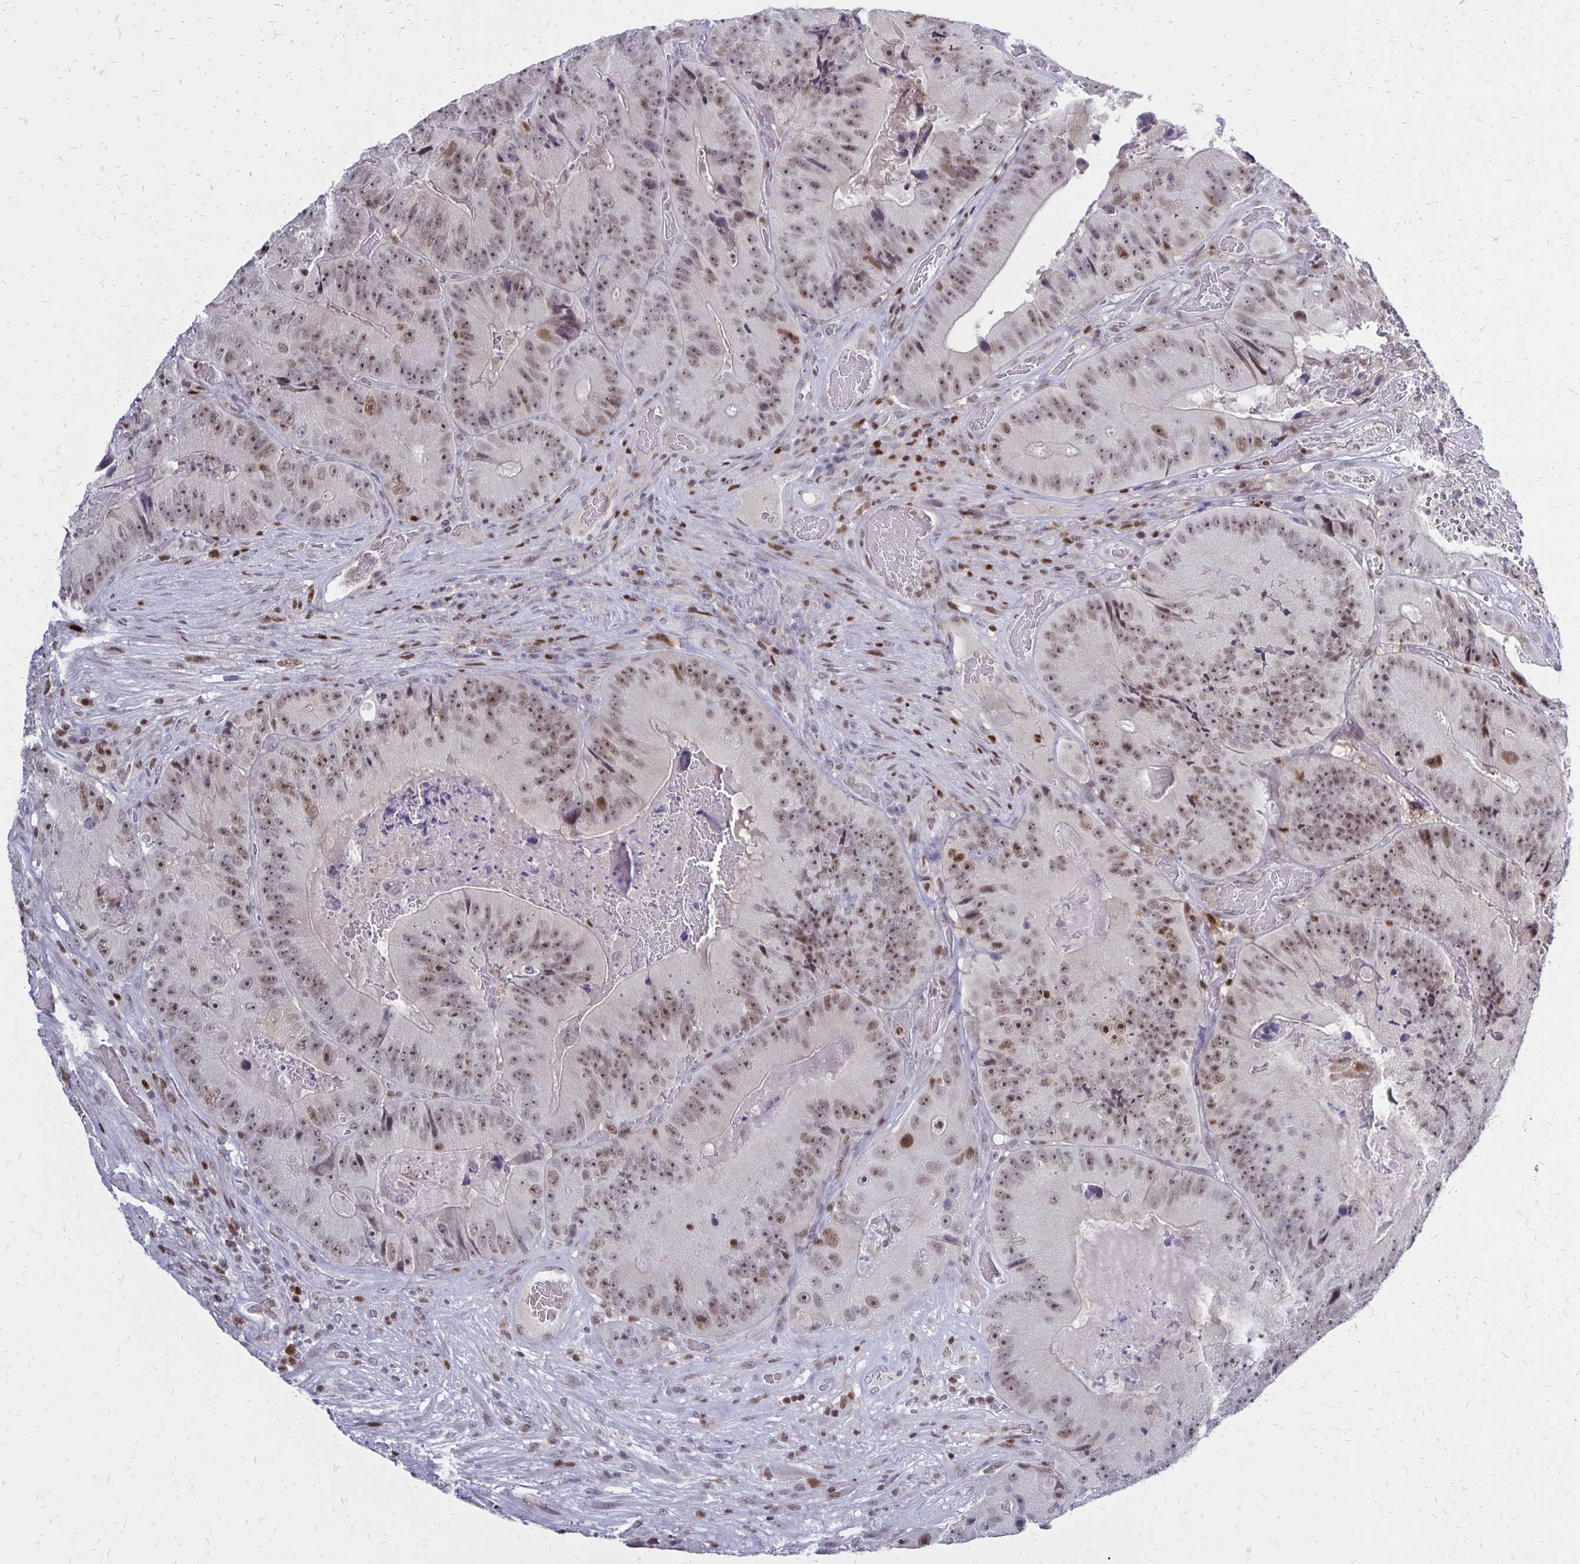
{"staining": {"intensity": "weak", "quantity": ">75%", "location": "nuclear"}, "tissue": "colorectal cancer", "cell_type": "Tumor cells", "image_type": "cancer", "snomed": [{"axis": "morphology", "description": "Adenocarcinoma, NOS"}, {"axis": "topography", "description": "Colon"}], "caption": "Protein expression by immunohistochemistry (IHC) exhibits weak nuclear staining in about >75% of tumor cells in adenocarcinoma (colorectal).", "gene": "DCK", "patient": {"sex": "female", "age": 86}}